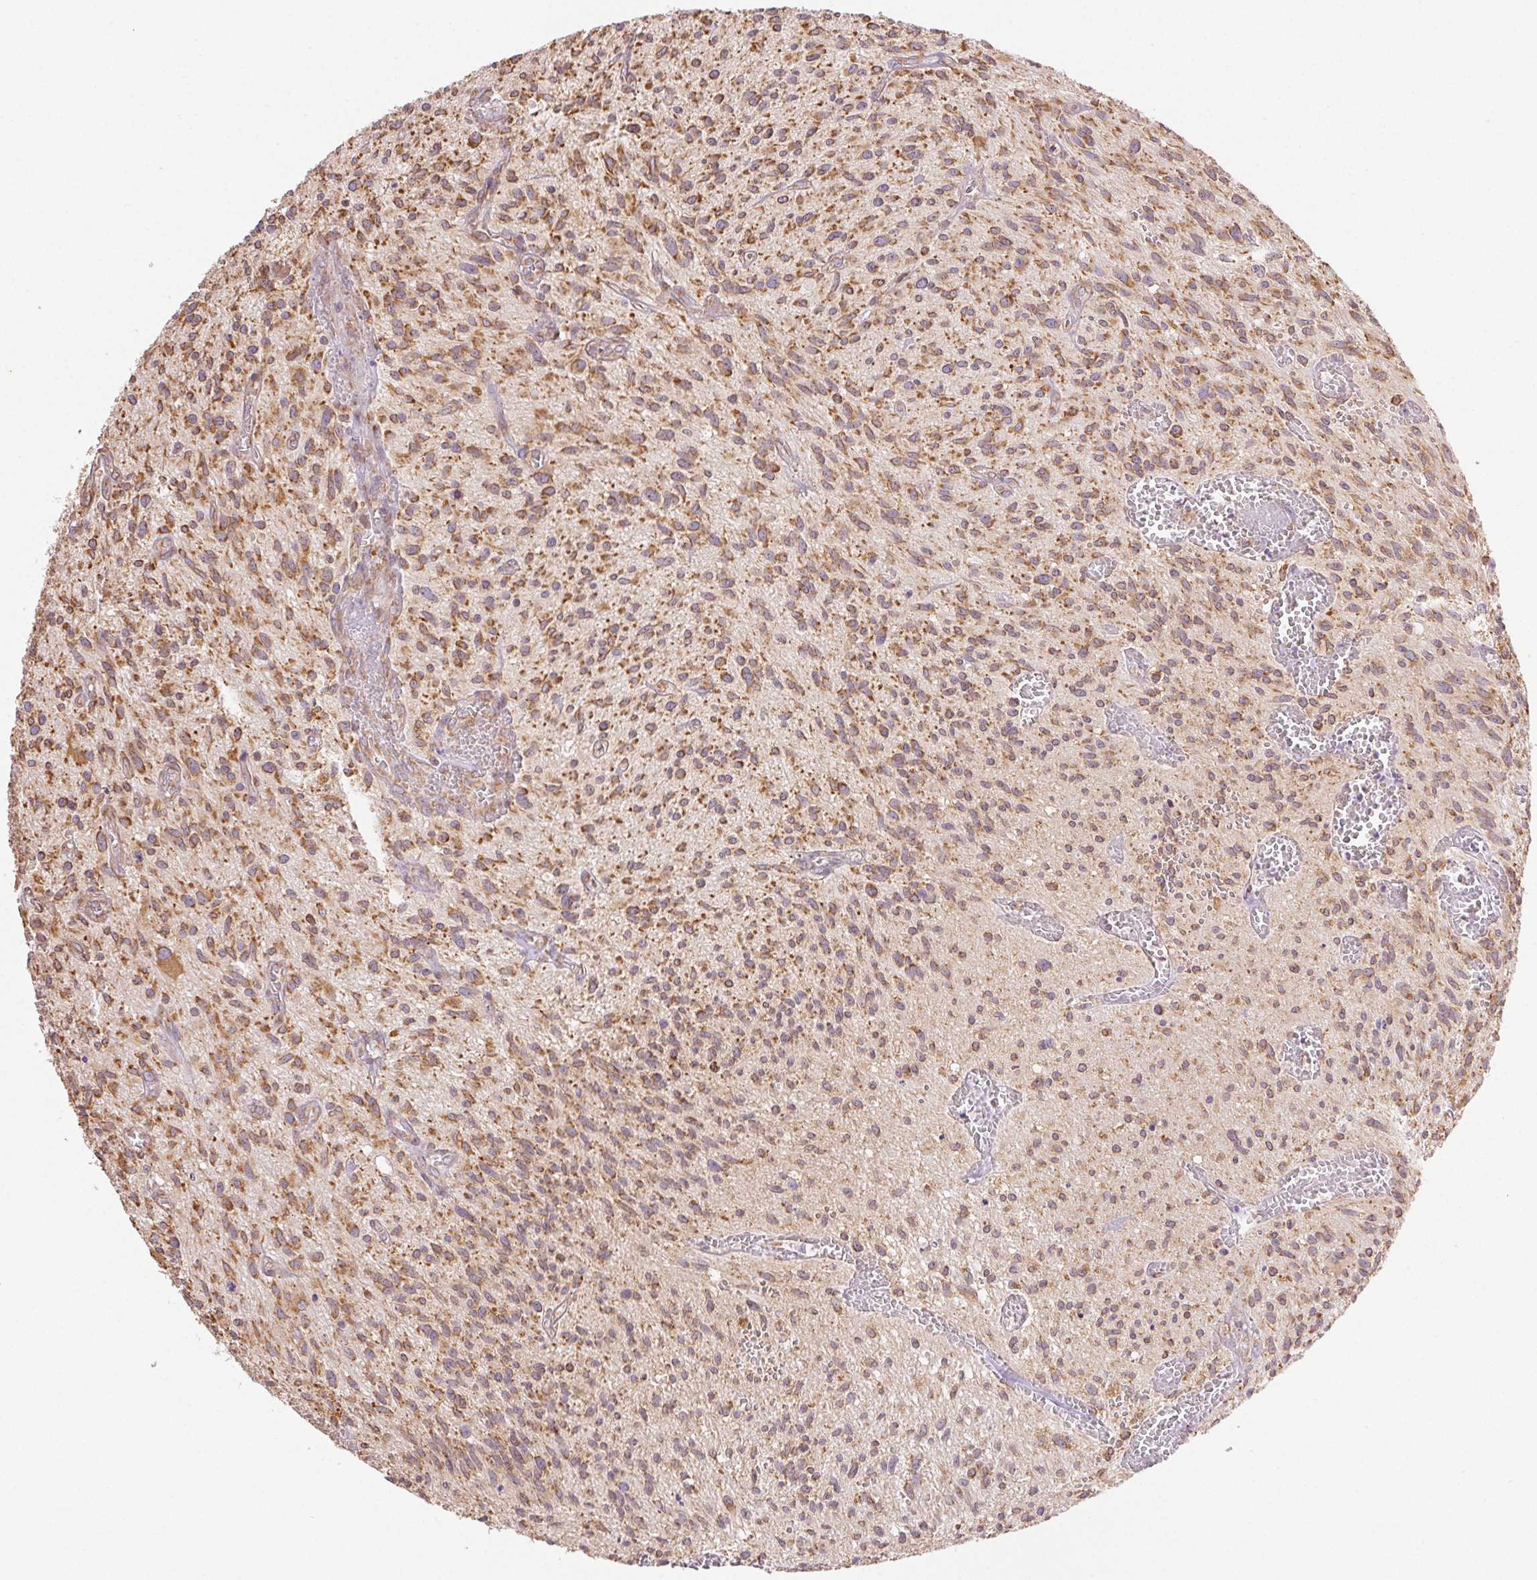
{"staining": {"intensity": "moderate", "quantity": ">75%", "location": "cytoplasmic/membranous"}, "tissue": "glioma", "cell_type": "Tumor cells", "image_type": "cancer", "snomed": [{"axis": "morphology", "description": "Glioma, malignant, High grade"}, {"axis": "topography", "description": "Brain"}], "caption": "Immunohistochemical staining of human glioma displays medium levels of moderate cytoplasmic/membranous protein expression in approximately >75% of tumor cells.", "gene": "ENTREP1", "patient": {"sex": "male", "age": 75}}